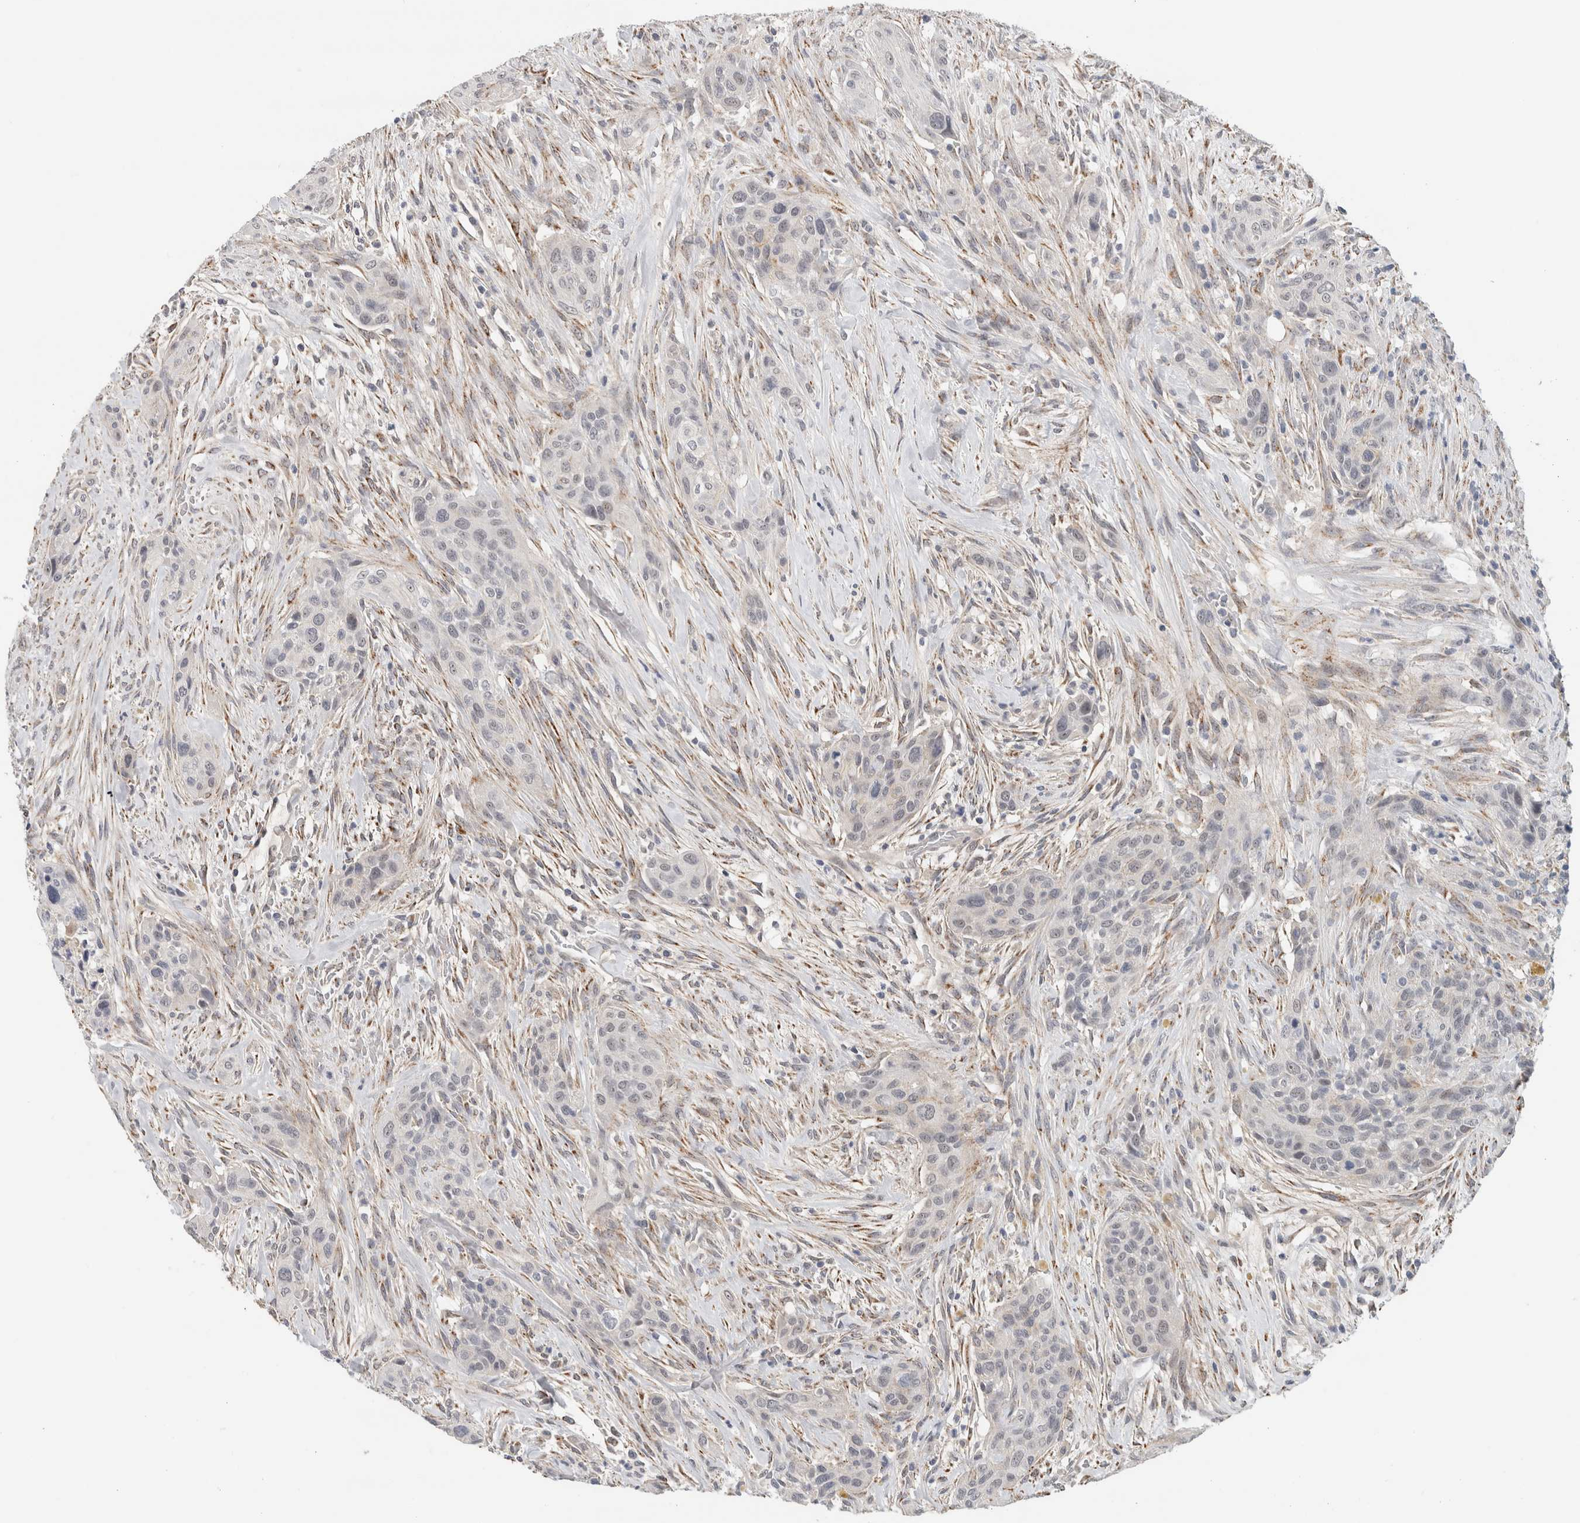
{"staining": {"intensity": "negative", "quantity": "none", "location": "none"}, "tissue": "urothelial cancer", "cell_type": "Tumor cells", "image_type": "cancer", "snomed": [{"axis": "morphology", "description": "Urothelial carcinoma, High grade"}, {"axis": "topography", "description": "Urinary bladder"}], "caption": "Histopathology image shows no protein positivity in tumor cells of urothelial cancer tissue. (Immunohistochemistry (ihc), brightfield microscopy, high magnification).", "gene": "HCN3", "patient": {"sex": "male", "age": 35}}